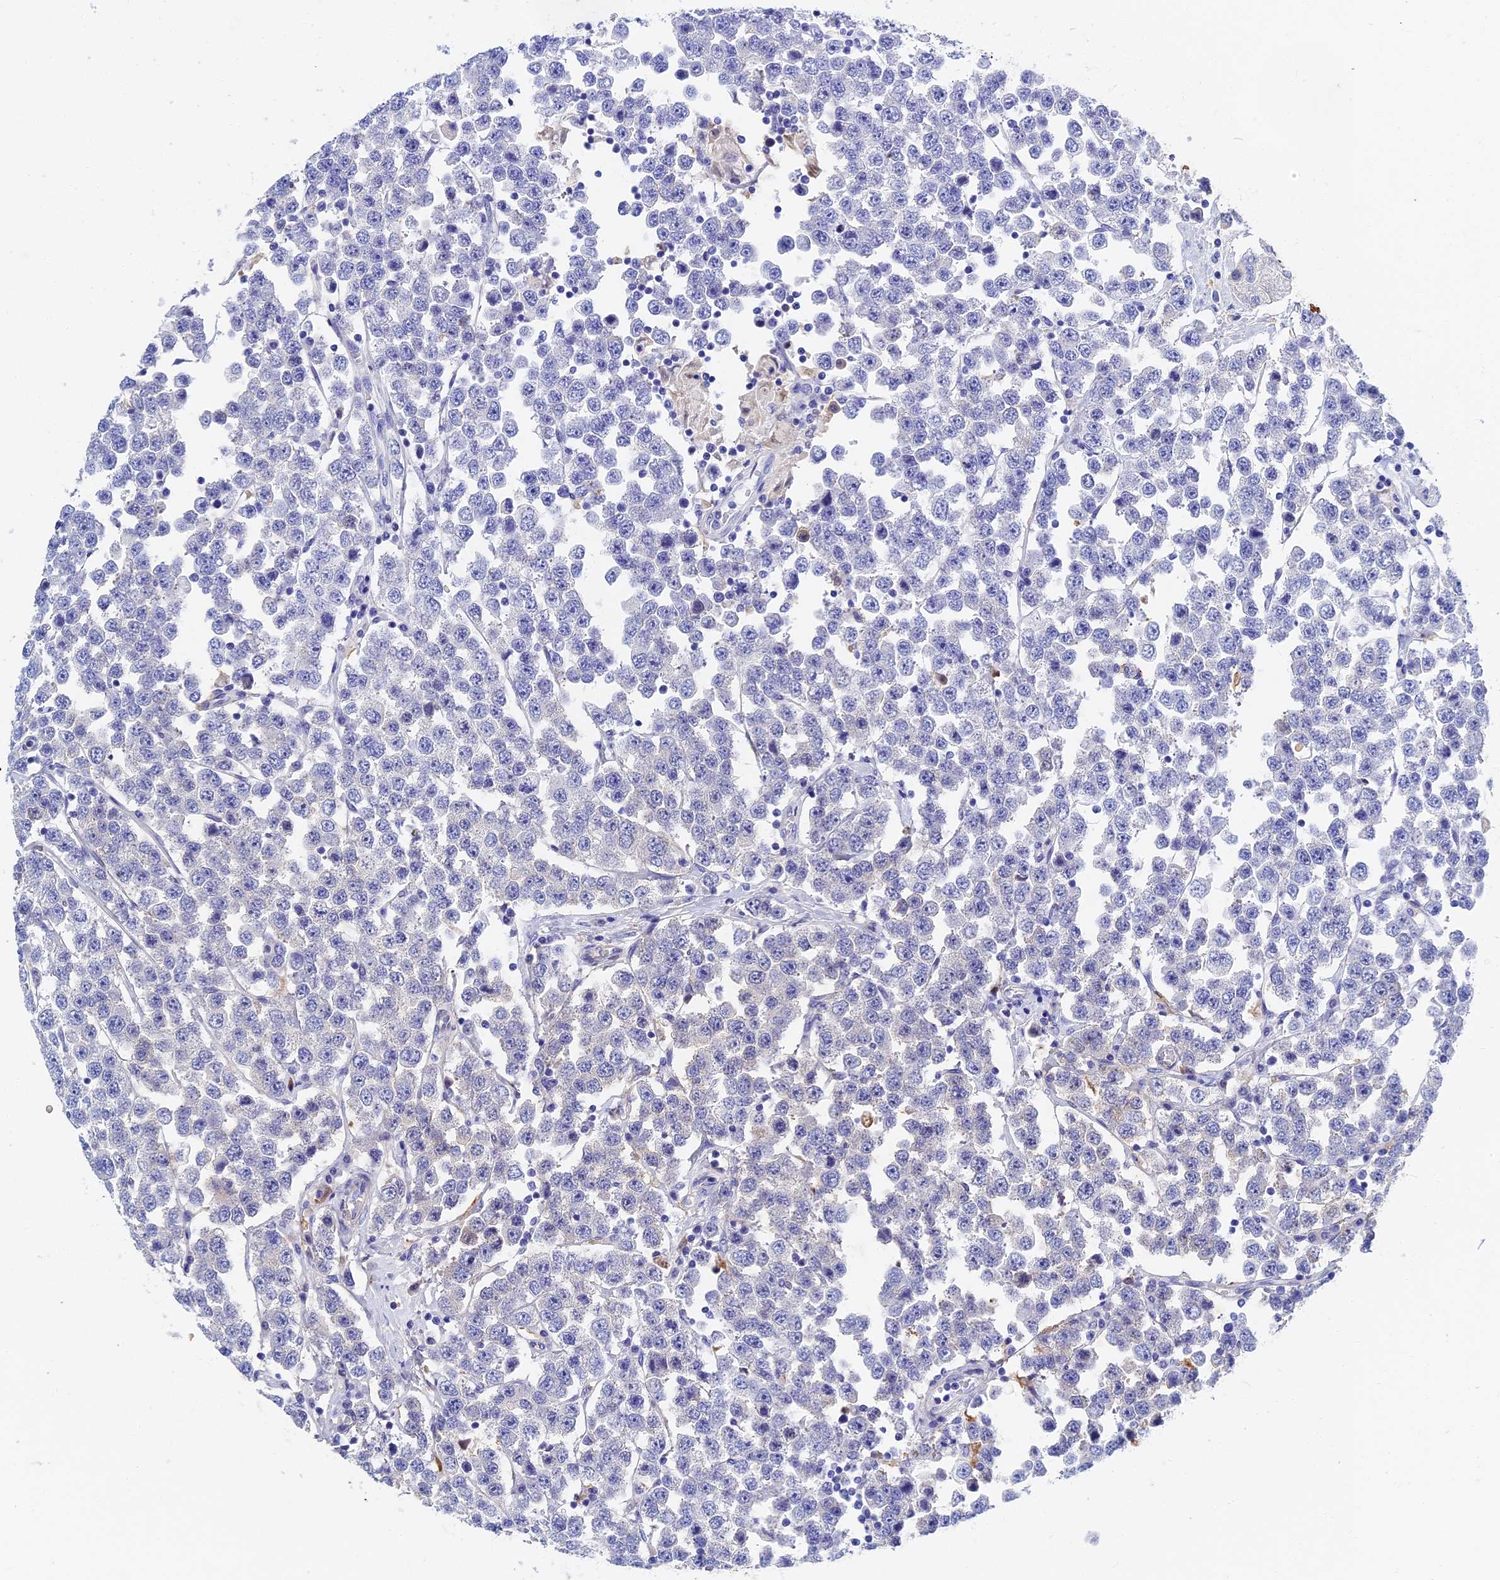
{"staining": {"intensity": "moderate", "quantity": "<25%", "location": "cytoplasmic/membranous"}, "tissue": "testis cancer", "cell_type": "Tumor cells", "image_type": "cancer", "snomed": [{"axis": "morphology", "description": "Seminoma, NOS"}, {"axis": "topography", "description": "Testis"}], "caption": "Protein staining demonstrates moderate cytoplasmic/membranous expression in approximately <25% of tumor cells in testis cancer (seminoma). Immunohistochemistry stains the protein of interest in brown and the nuclei are stained blue.", "gene": "ITIH1", "patient": {"sex": "male", "age": 28}}